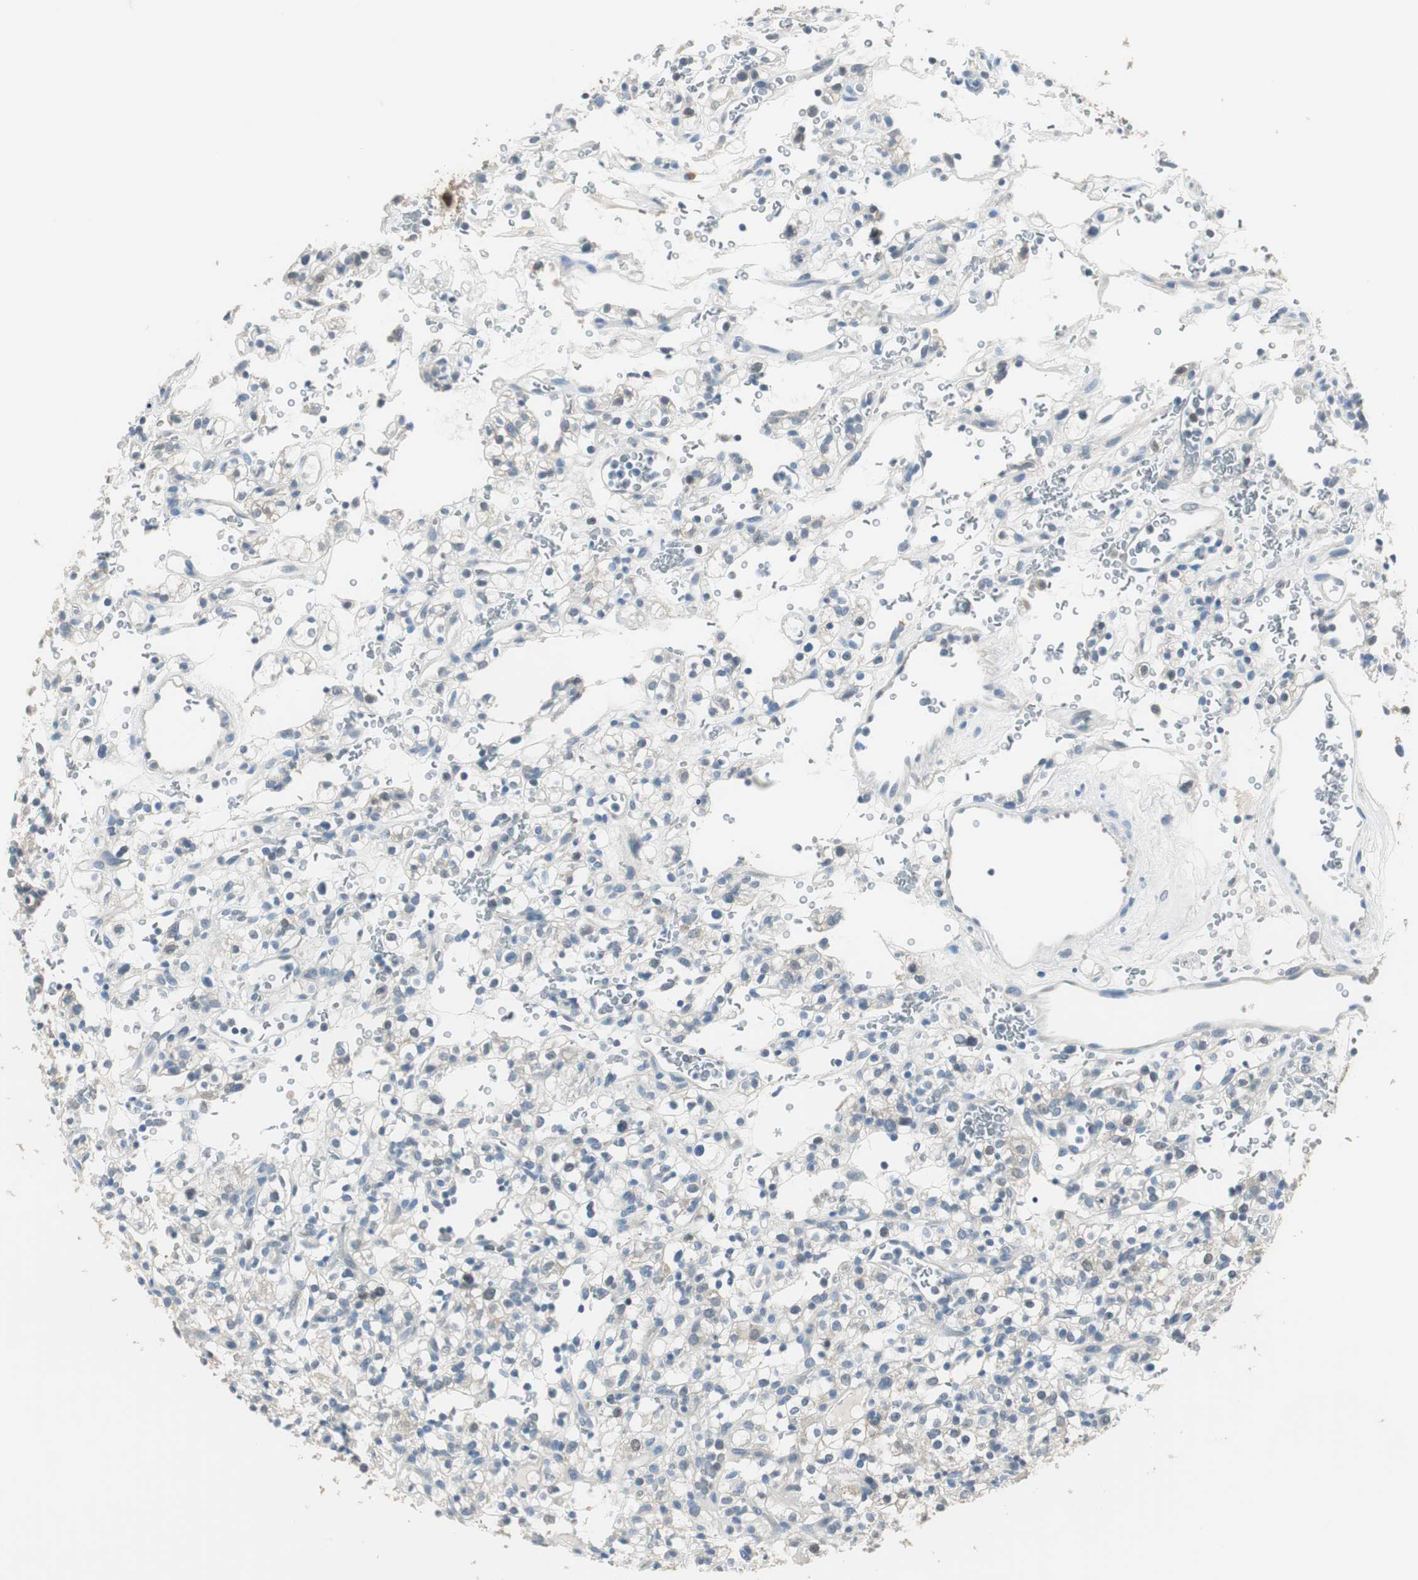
{"staining": {"intensity": "negative", "quantity": "none", "location": "none"}, "tissue": "renal cancer", "cell_type": "Tumor cells", "image_type": "cancer", "snomed": [{"axis": "morphology", "description": "Normal tissue, NOS"}, {"axis": "morphology", "description": "Adenocarcinoma, NOS"}, {"axis": "topography", "description": "Kidney"}], "caption": "The photomicrograph reveals no staining of tumor cells in adenocarcinoma (renal).", "gene": "MSTO1", "patient": {"sex": "female", "age": 72}}